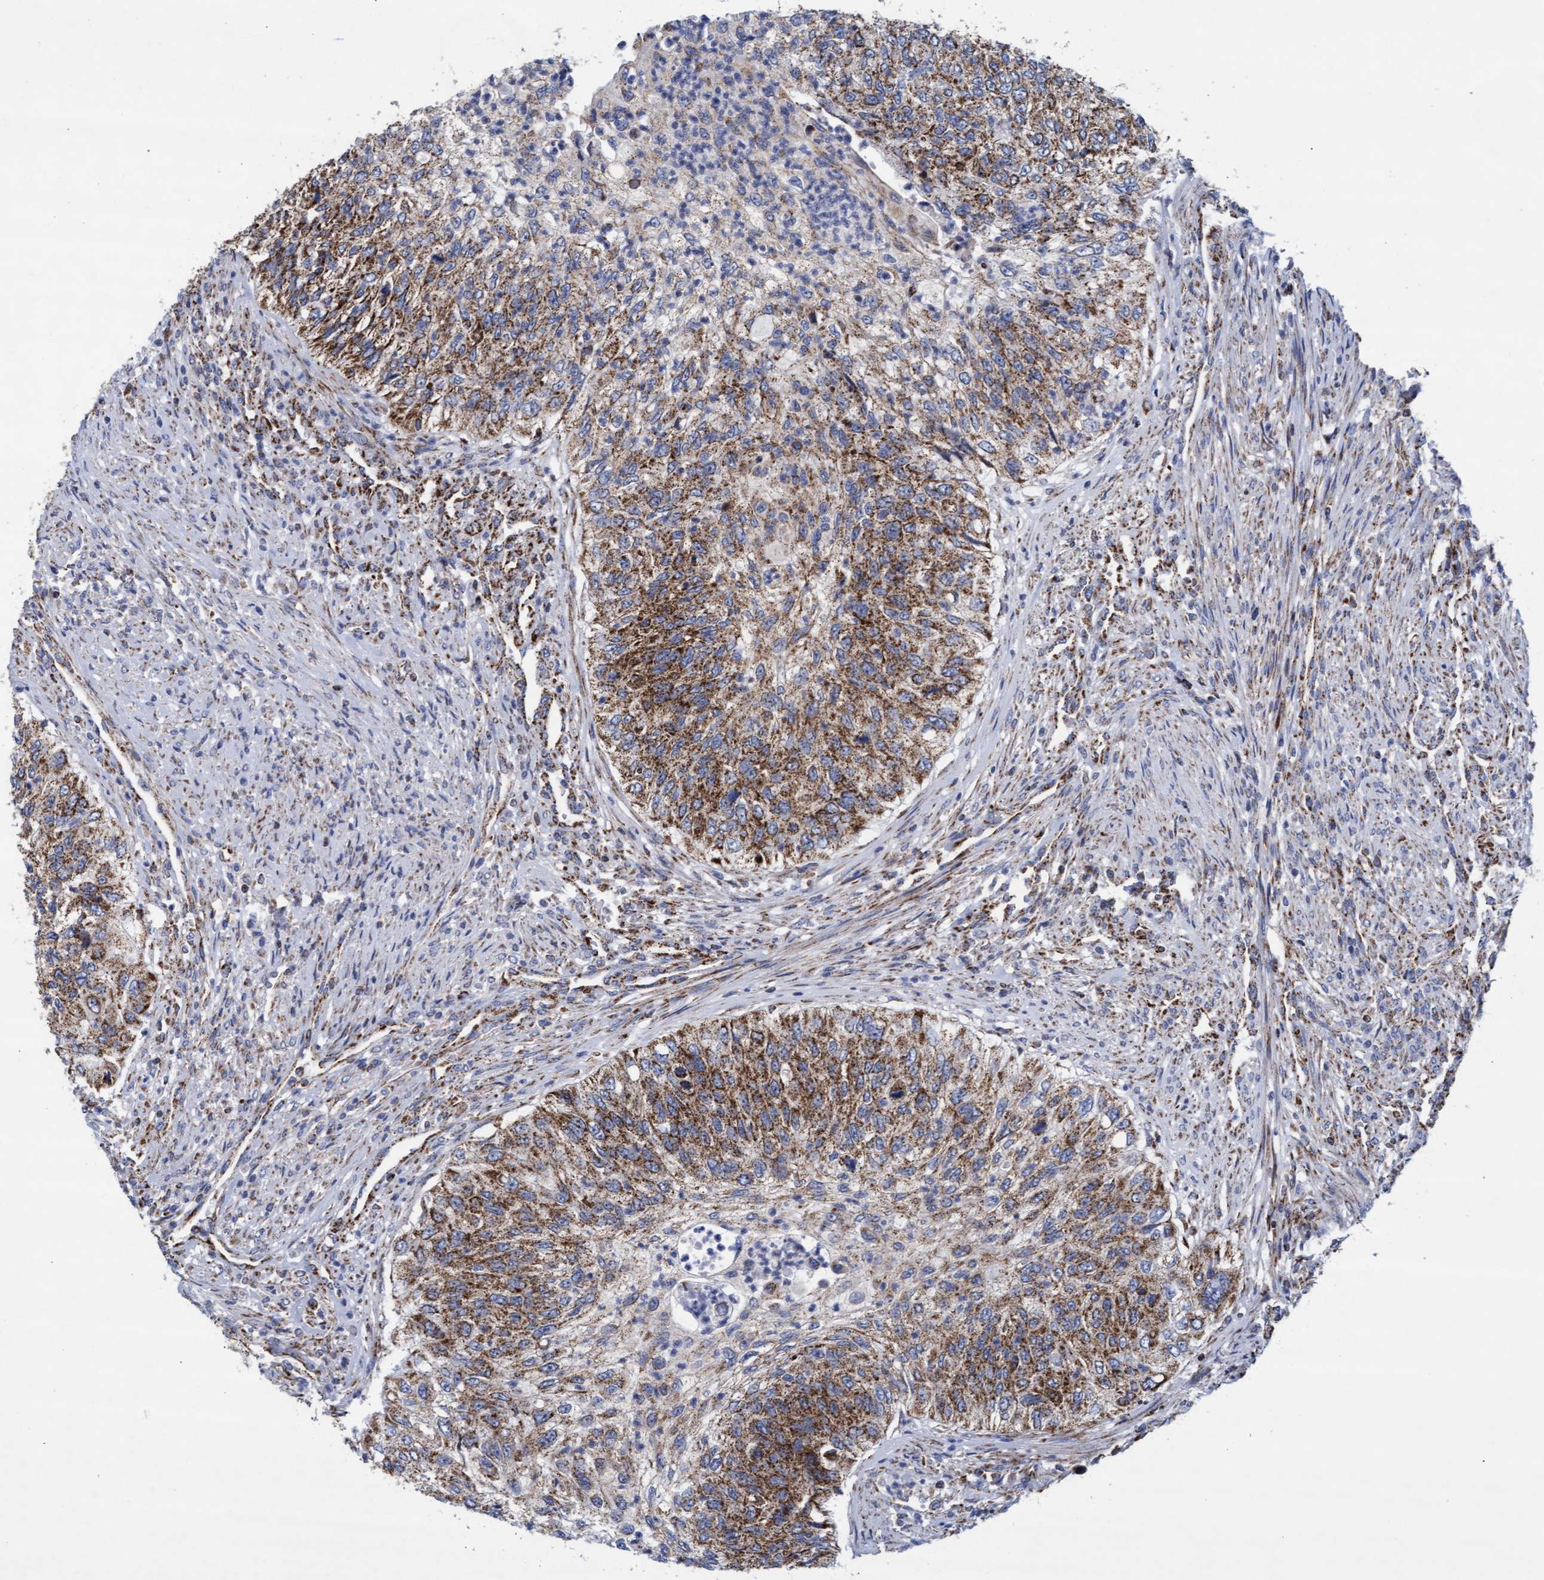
{"staining": {"intensity": "moderate", "quantity": ">75%", "location": "cytoplasmic/membranous"}, "tissue": "urothelial cancer", "cell_type": "Tumor cells", "image_type": "cancer", "snomed": [{"axis": "morphology", "description": "Urothelial carcinoma, High grade"}, {"axis": "topography", "description": "Urinary bladder"}], "caption": "Immunohistochemical staining of high-grade urothelial carcinoma demonstrates medium levels of moderate cytoplasmic/membranous protein positivity in approximately >75% of tumor cells.", "gene": "MRPL38", "patient": {"sex": "female", "age": 60}}